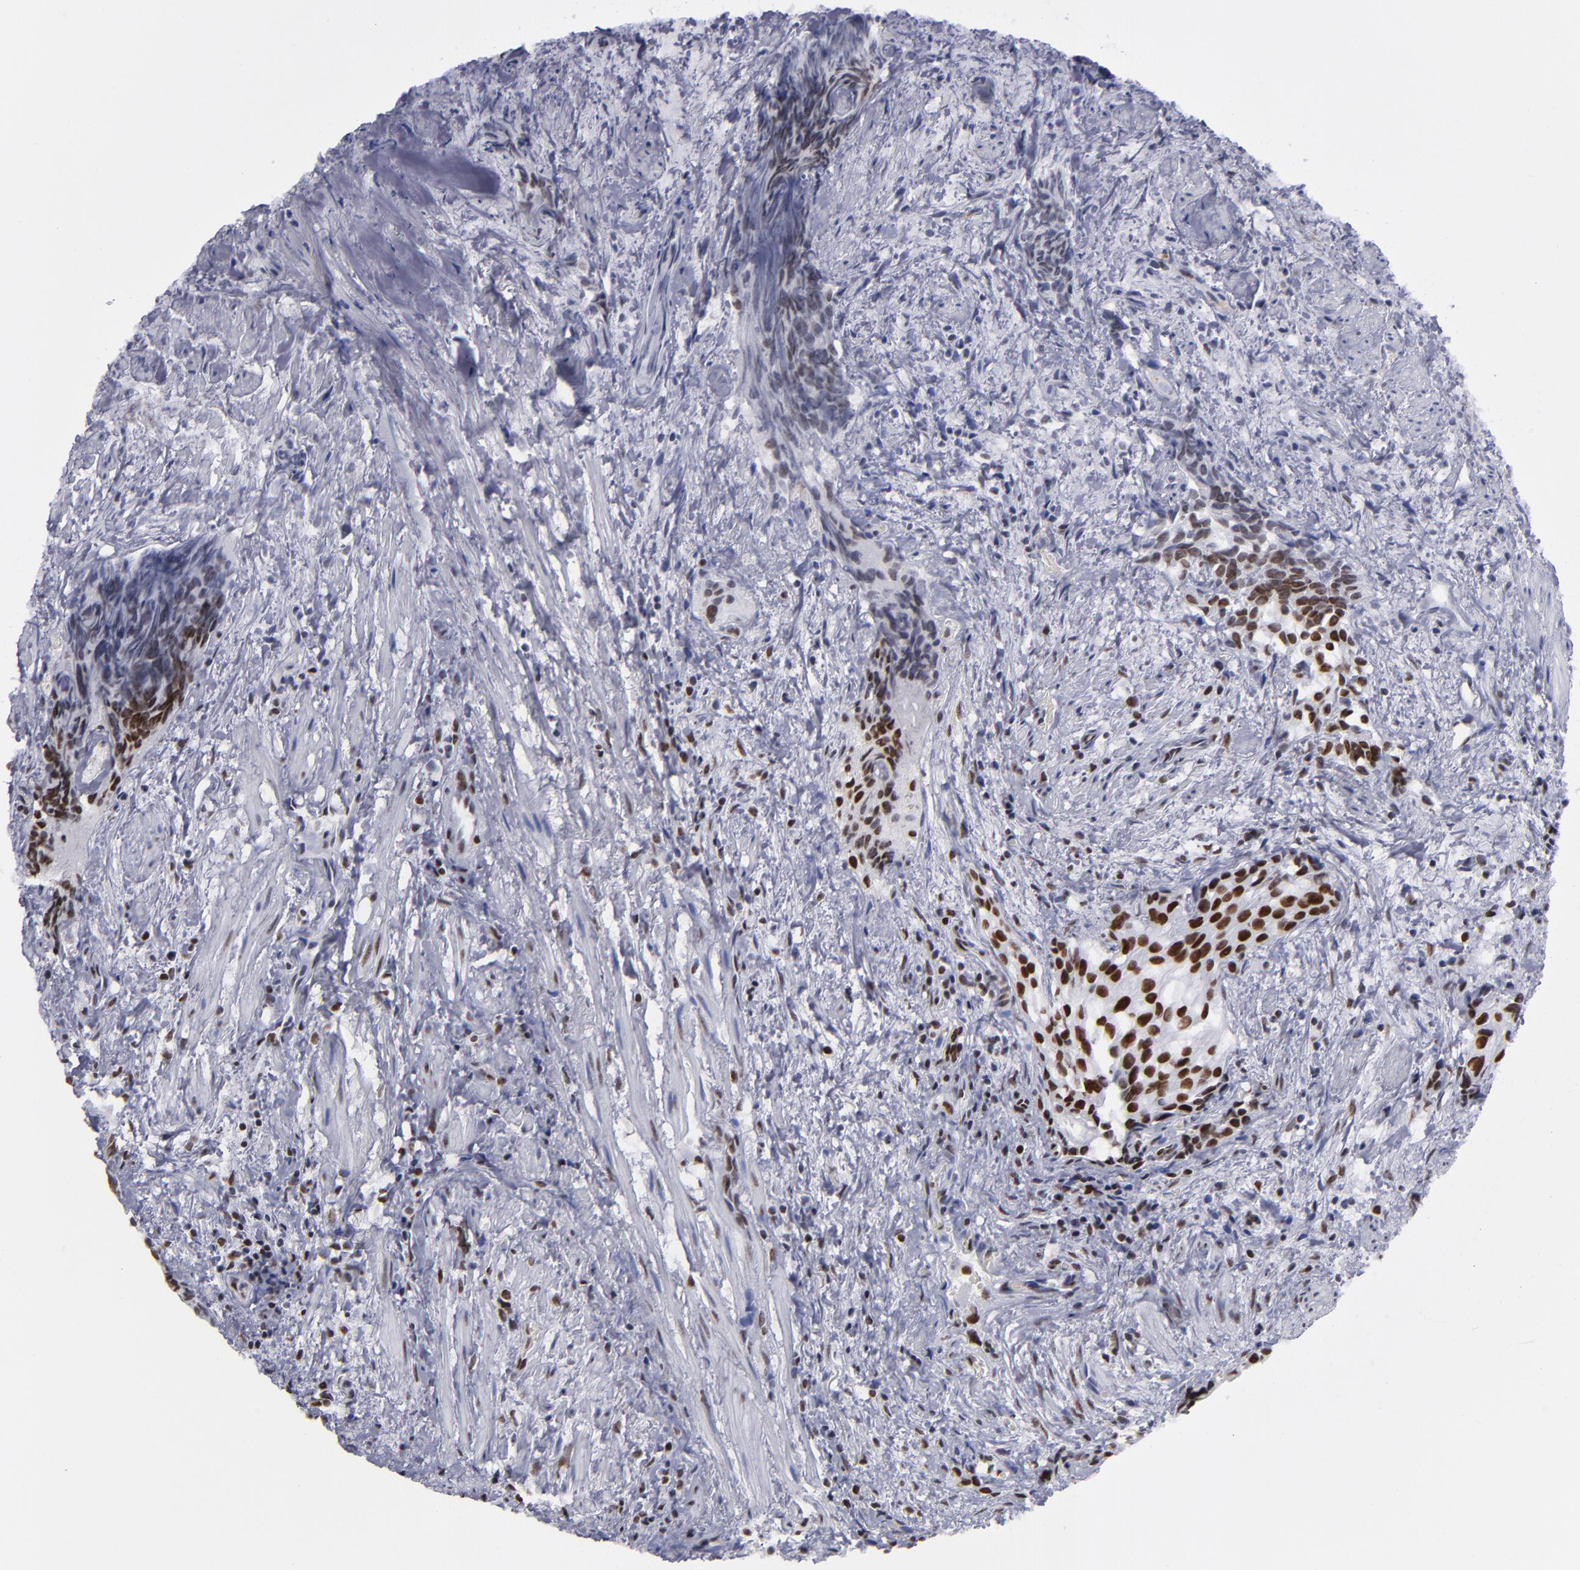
{"staining": {"intensity": "strong", "quantity": ">75%", "location": "nuclear"}, "tissue": "urothelial cancer", "cell_type": "Tumor cells", "image_type": "cancer", "snomed": [{"axis": "morphology", "description": "Urothelial carcinoma, High grade"}, {"axis": "topography", "description": "Urinary bladder"}], "caption": "High-power microscopy captured an immunohistochemistry histopathology image of urothelial cancer, revealing strong nuclear expression in about >75% of tumor cells.", "gene": "TERF2", "patient": {"sex": "female", "age": 78}}